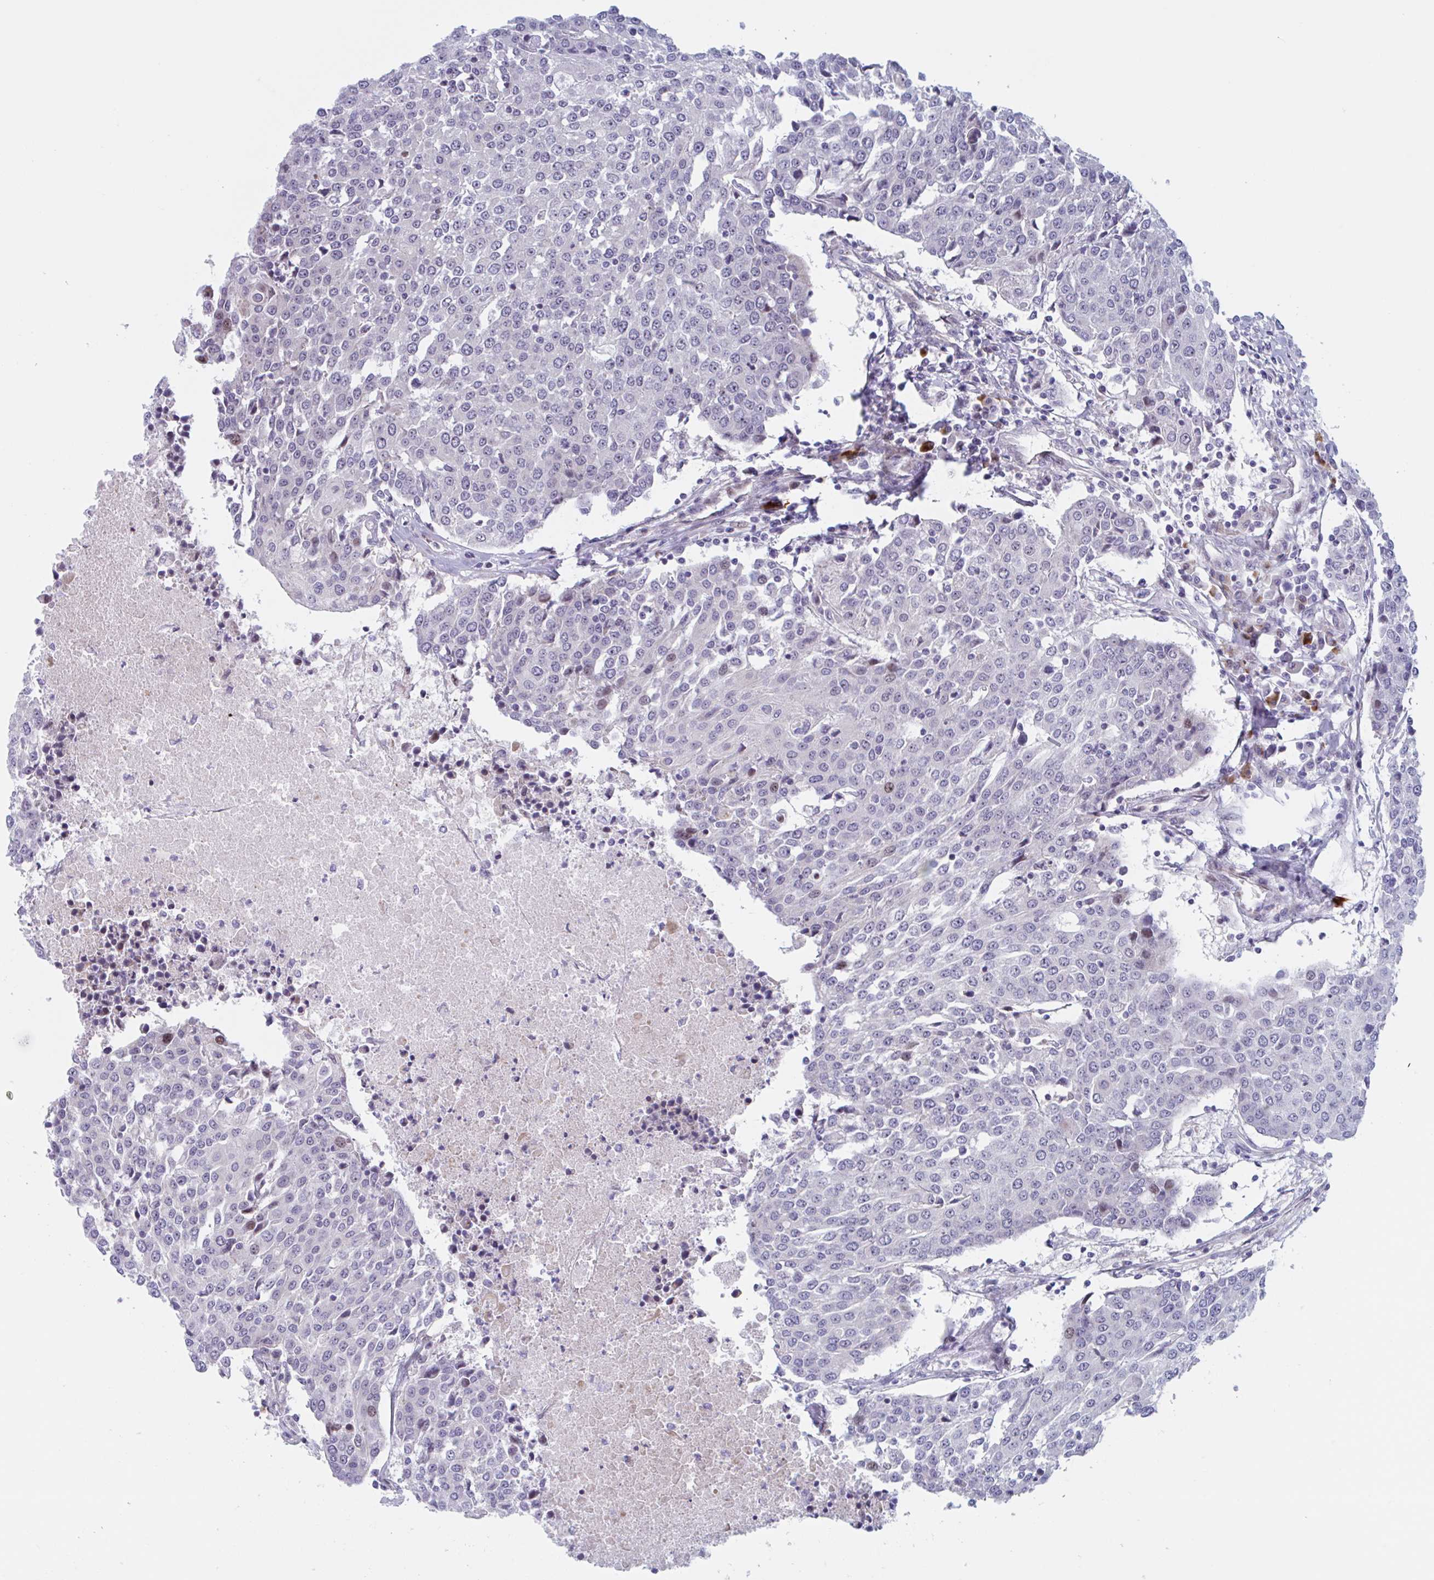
{"staining": {"intensity": "moderate", "quantity": "<25%", "location": "nuclear"}, "tissue": "urothelial cancer", "cell_type": "Tumor cells", "image_type": "cancer", "snomed": [{"axis": "morphology", "description": "Urothelial carcinoma, High grade"}, {"axis": "topography", "description": "Urinary bladder"}], "caption": "Brown immunohistochemical staining in human urothelial cancer displays moderate nuclear staining in approximately <25% of tumor cells.", "gene": "DUXA", "patient": {"sex": "female", "age": 85}}